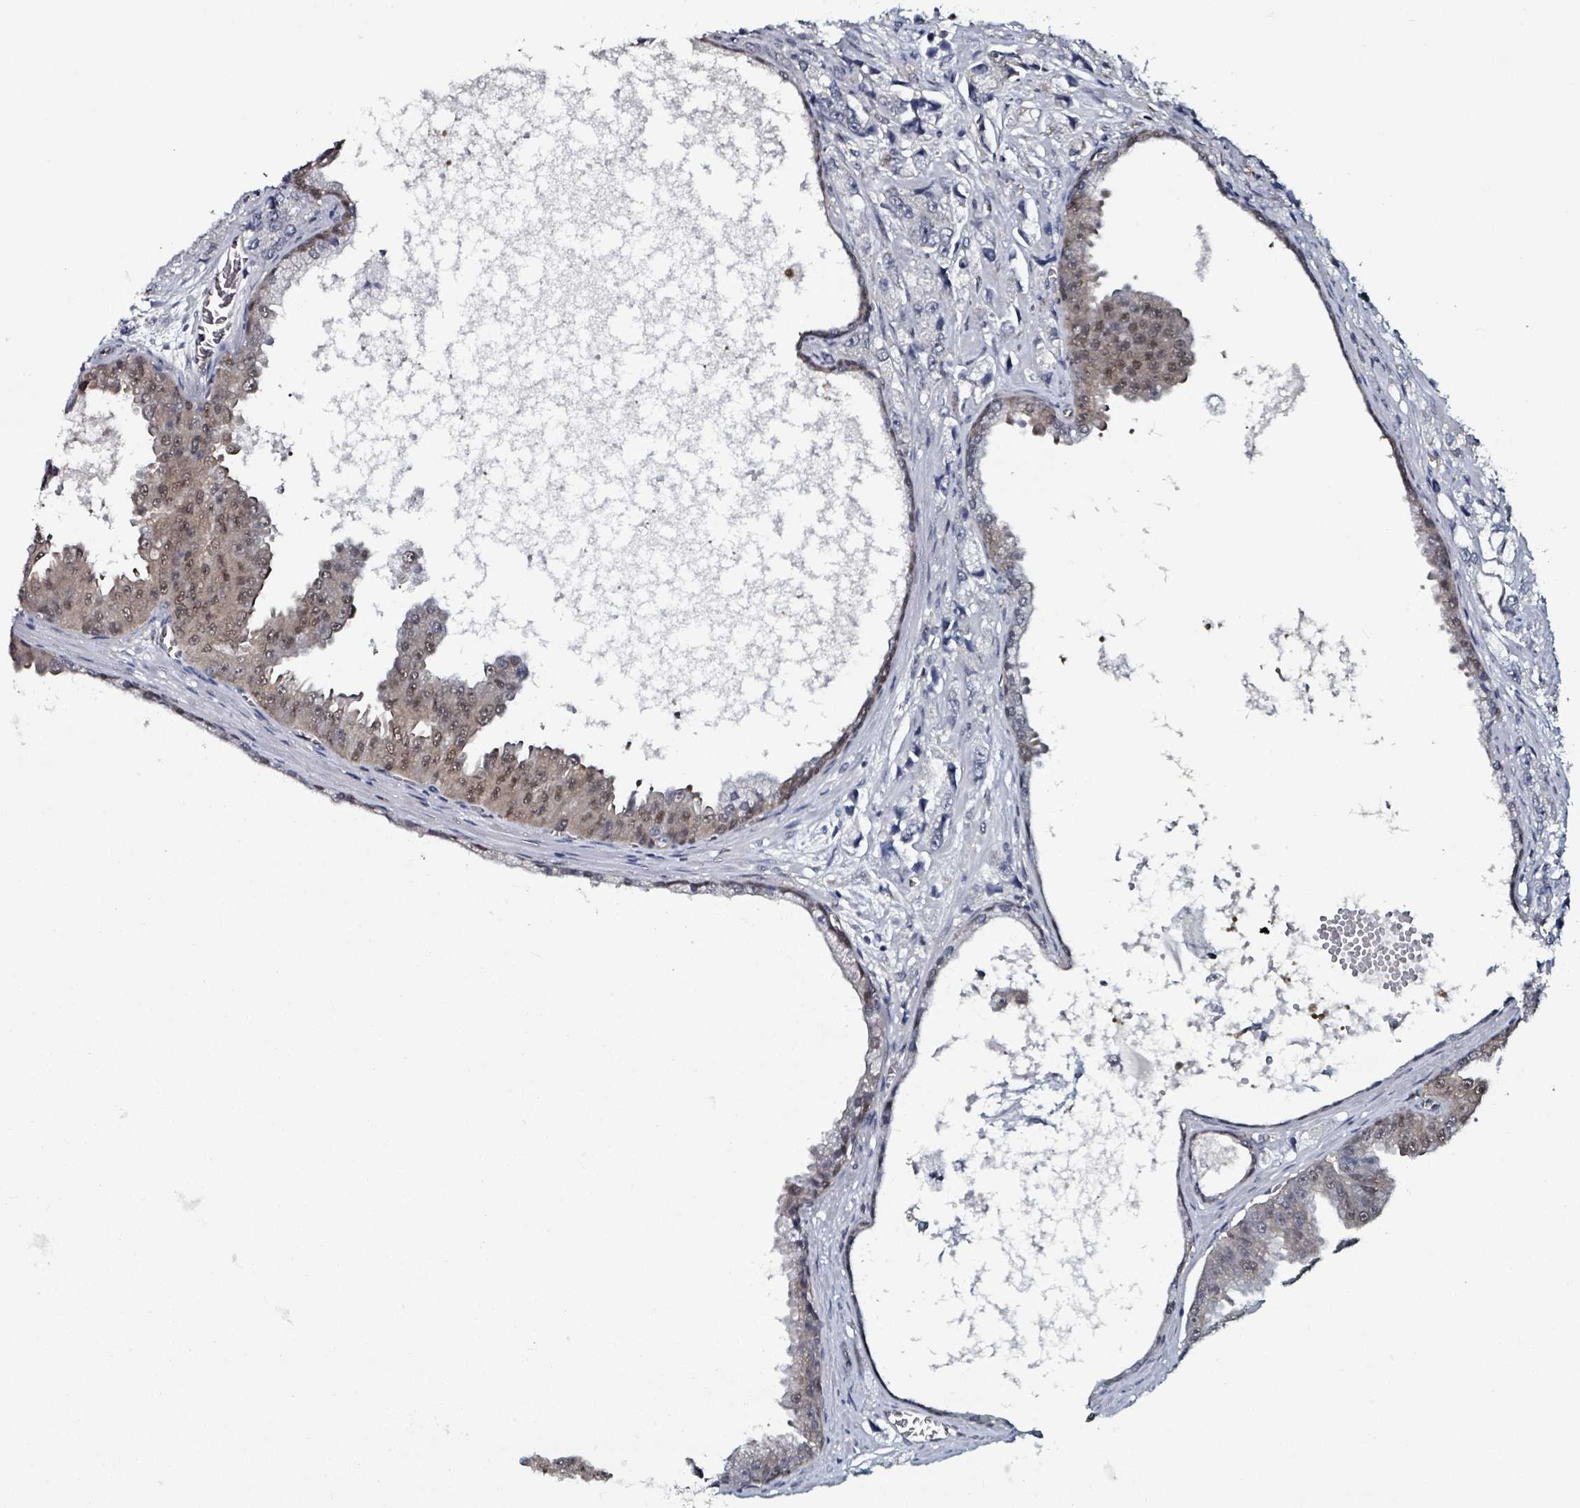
{"staining": {"intensity": "weak", "quantity": ">75%", "location": "cytoplasmic/membranous,nuclear"}, "tissue": "prostate cancer", "cell_type": "Tumor cells", "image_type": "cancer", "snomed": [{"axis": "morphology", "description": "Adenocarcinoma, High grade"}, {"axis": "topography", "description": "Prostate"}], "caption": "A micrograph of human adenocarcinoma (high-grade) (prostate) stained for a protein demonstrates weak cytoplasmic/membranous and nuclear brown staining in tumor cells.", "gene": "B3GAT3", "patient": {"sex": "male", "age": 74}}